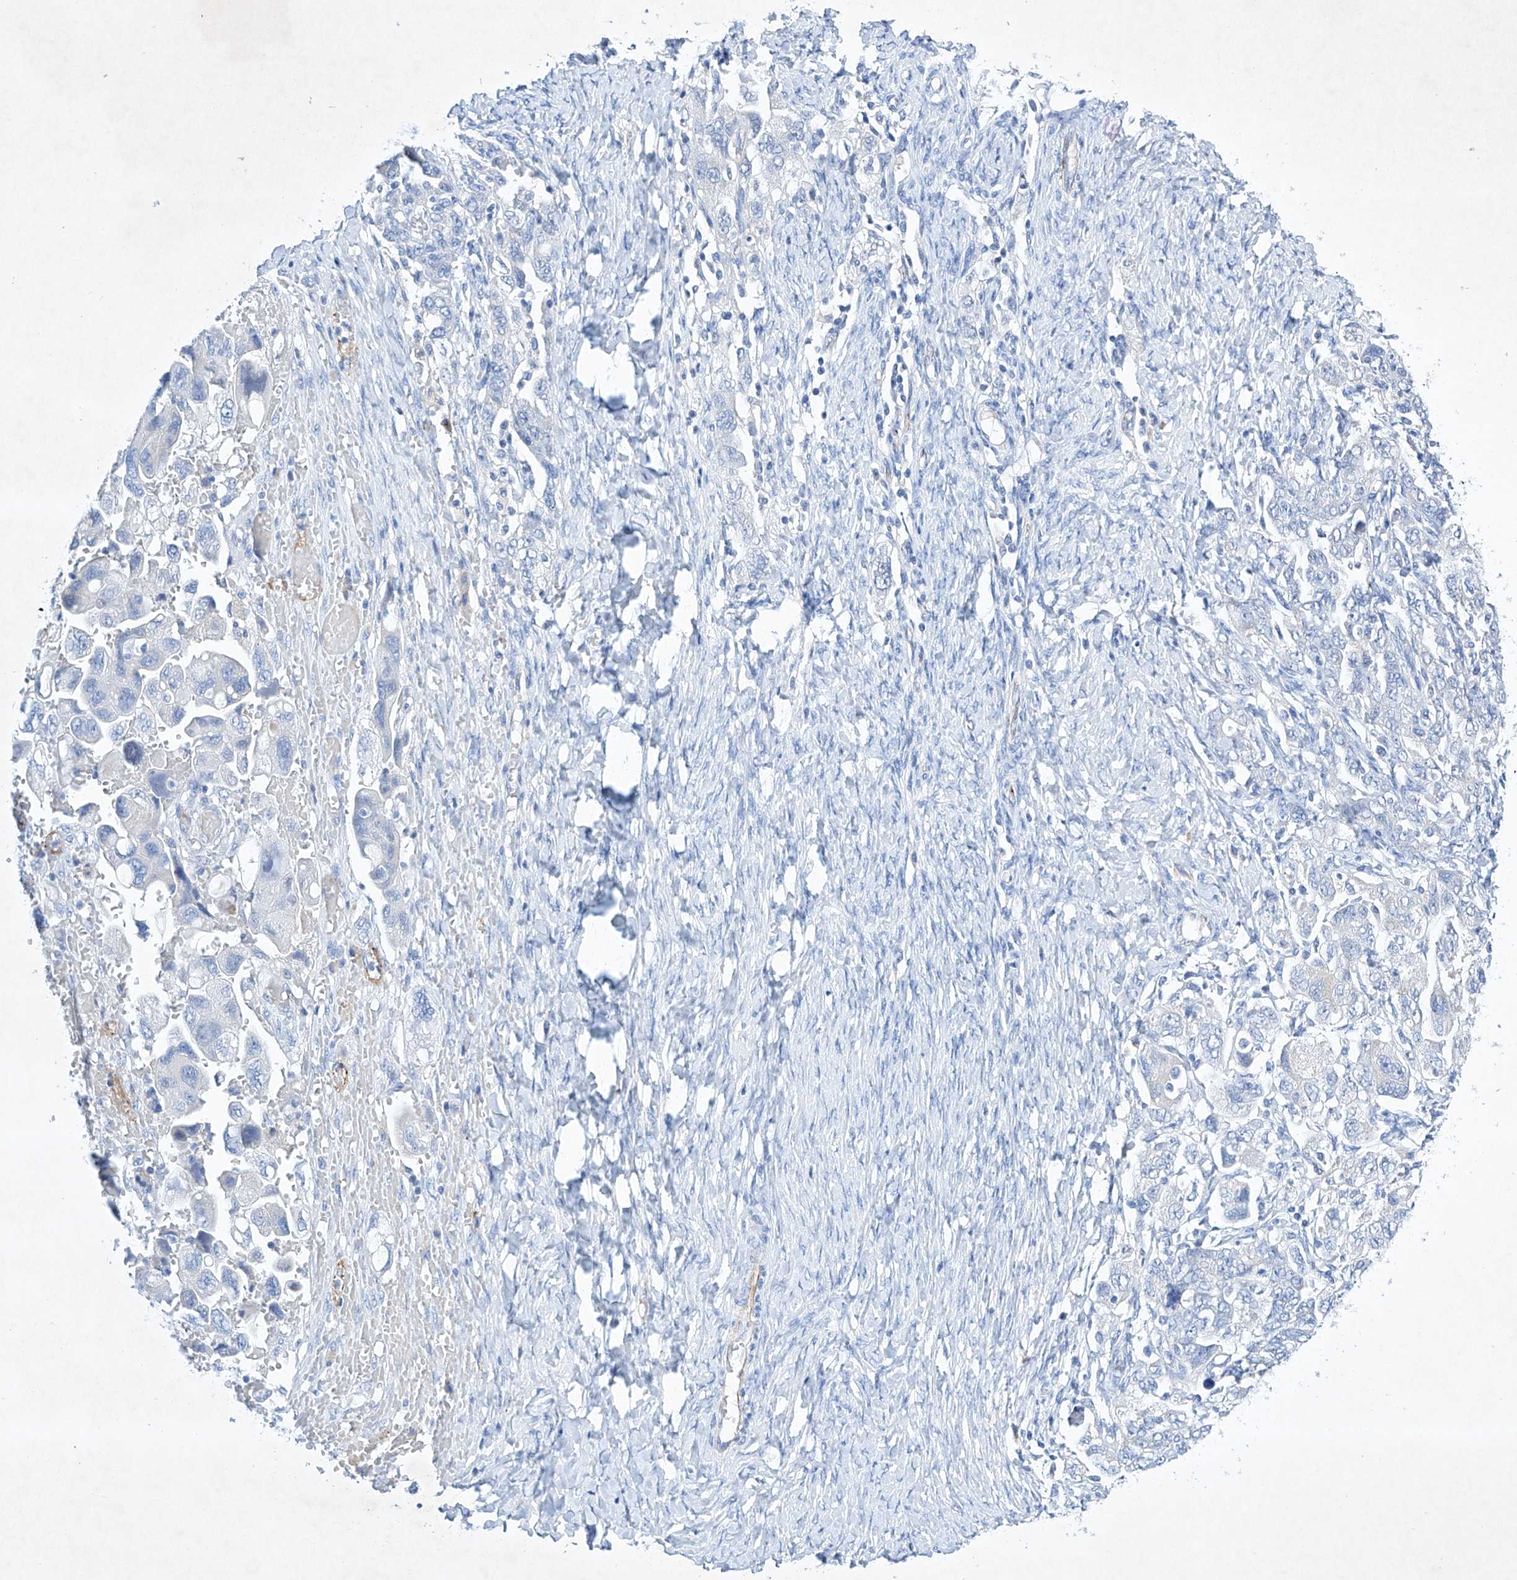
{"staining": {"intensity": "negative", "quantity": "none", "location": "none"}, "tissue": "ovarian cancer", "cell_type": "Tumor cells", "image_type": "cancer", "snomed": [{"axis": "morphology", "description": "Carcinoma, NOS"}, {"axis": "morphology", "description": "Cystadenocarcinoma, serous, NOS"}, {"axis": "topography", "description": "Ovary"}], "caption": "The micrograph exhibits no staining of tumor cells in ovarian carcinoma. The staining was performed using DAB to visualize the protein expression in brown, while the nuclei were stained in blue with hematoxylin (Magnification: 20x).", "gene": "ETV7", "patient": {"sex": "female", "age": 69}}